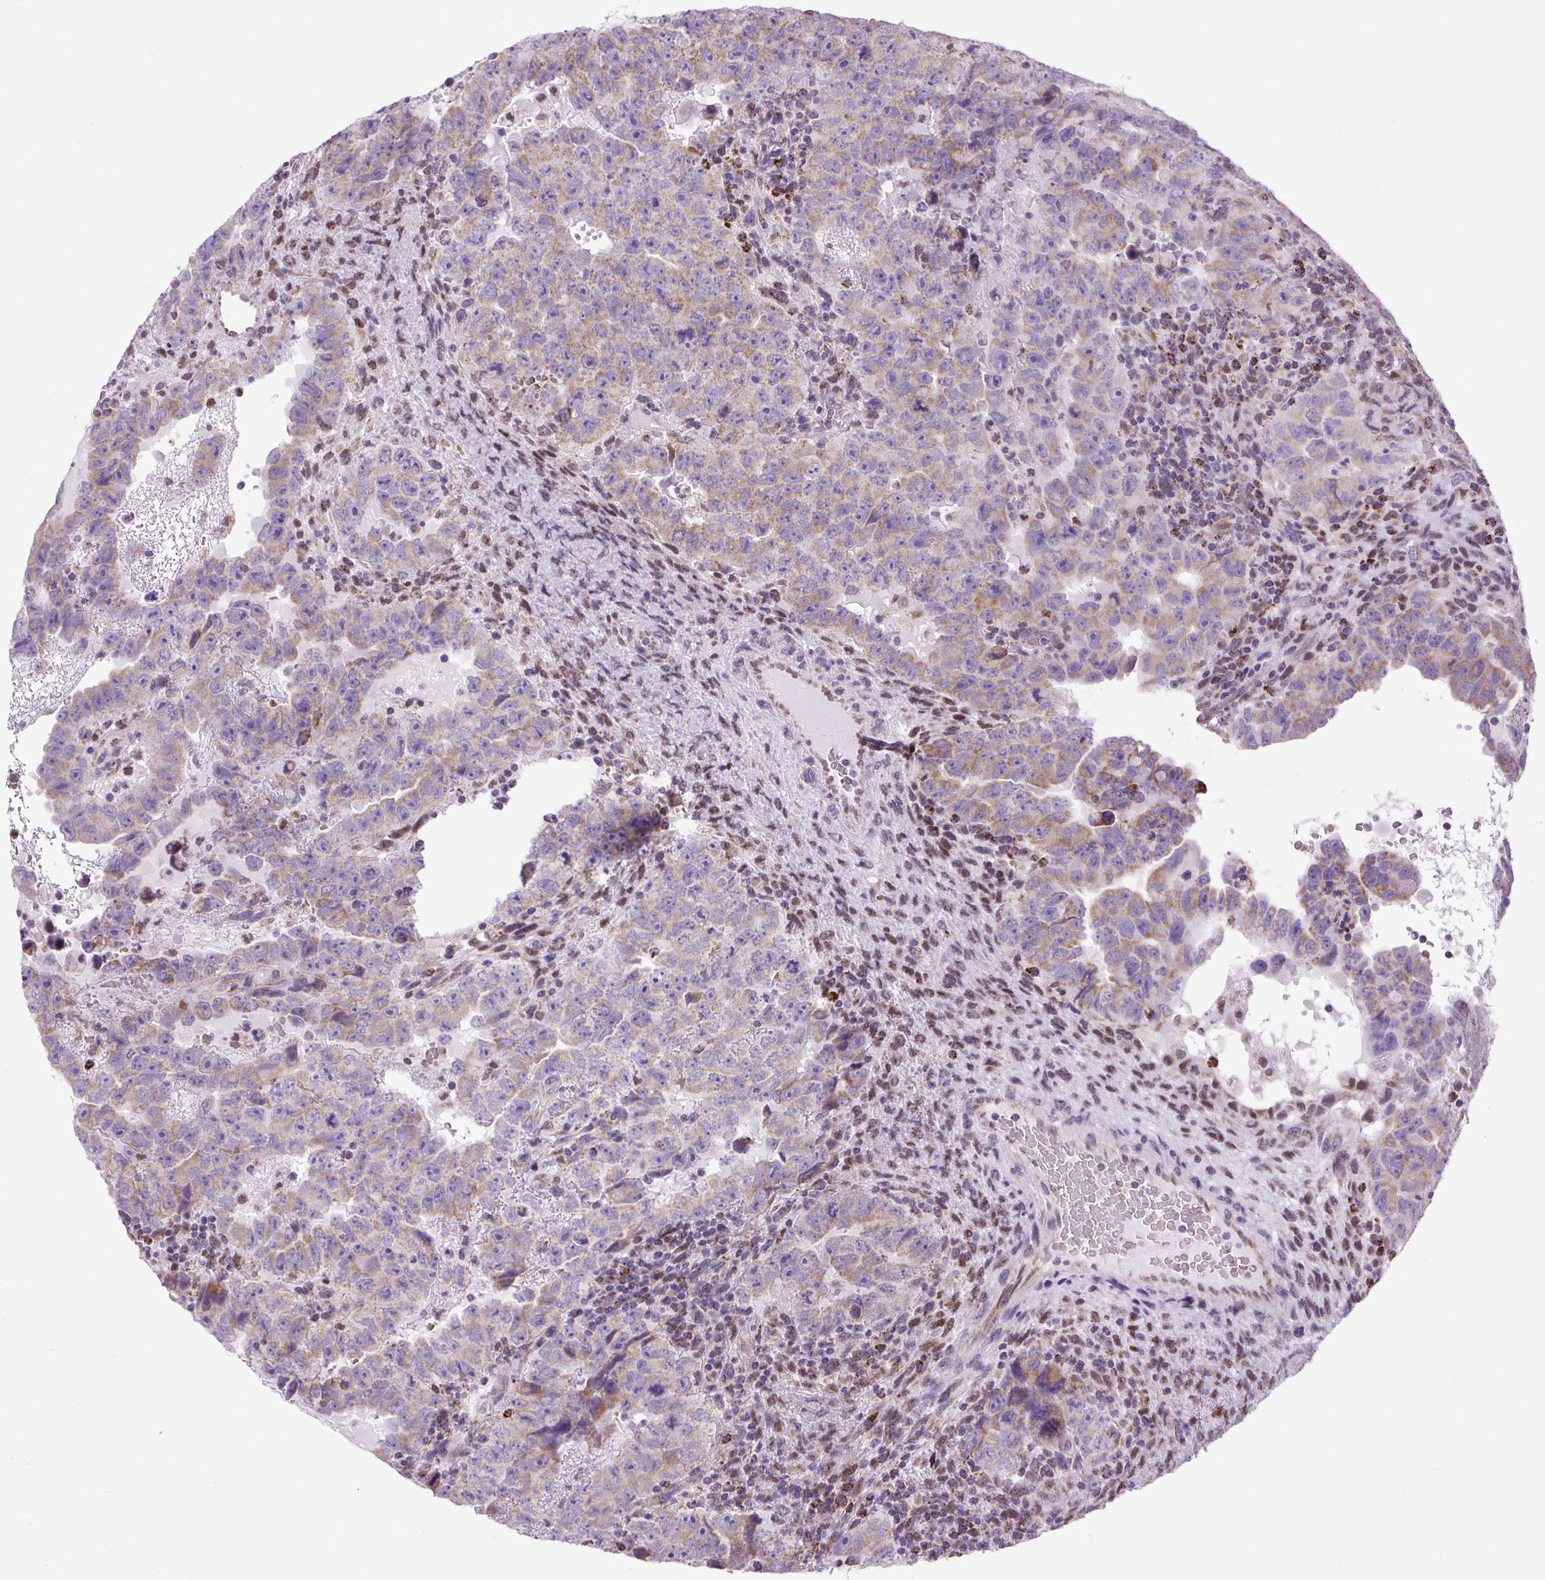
{"staining": {"intensity": "weak", "quantity": ">75%", "location": "cytoplasmic/membranous"}, "tissue": "testis cancer", "cell_type": "Tumor cells", "image_type": "cancer", "snomed": [{"axis": "morphology", "description": "Carcinoma, Embryonal, NOS"}, {"axis": "topography", "description": "Testis"}], "caption": "Immunohistochemistry of human testis cancer (embryonal carcinoma) shows low levels of weak cytoplasmic/membranous expression in about >75% of tumor cells. (Brightfield microscopy of DAB IHC at high magnification).", "gene": "SCO2", "patient": {"sex": "male", "age": 24}}